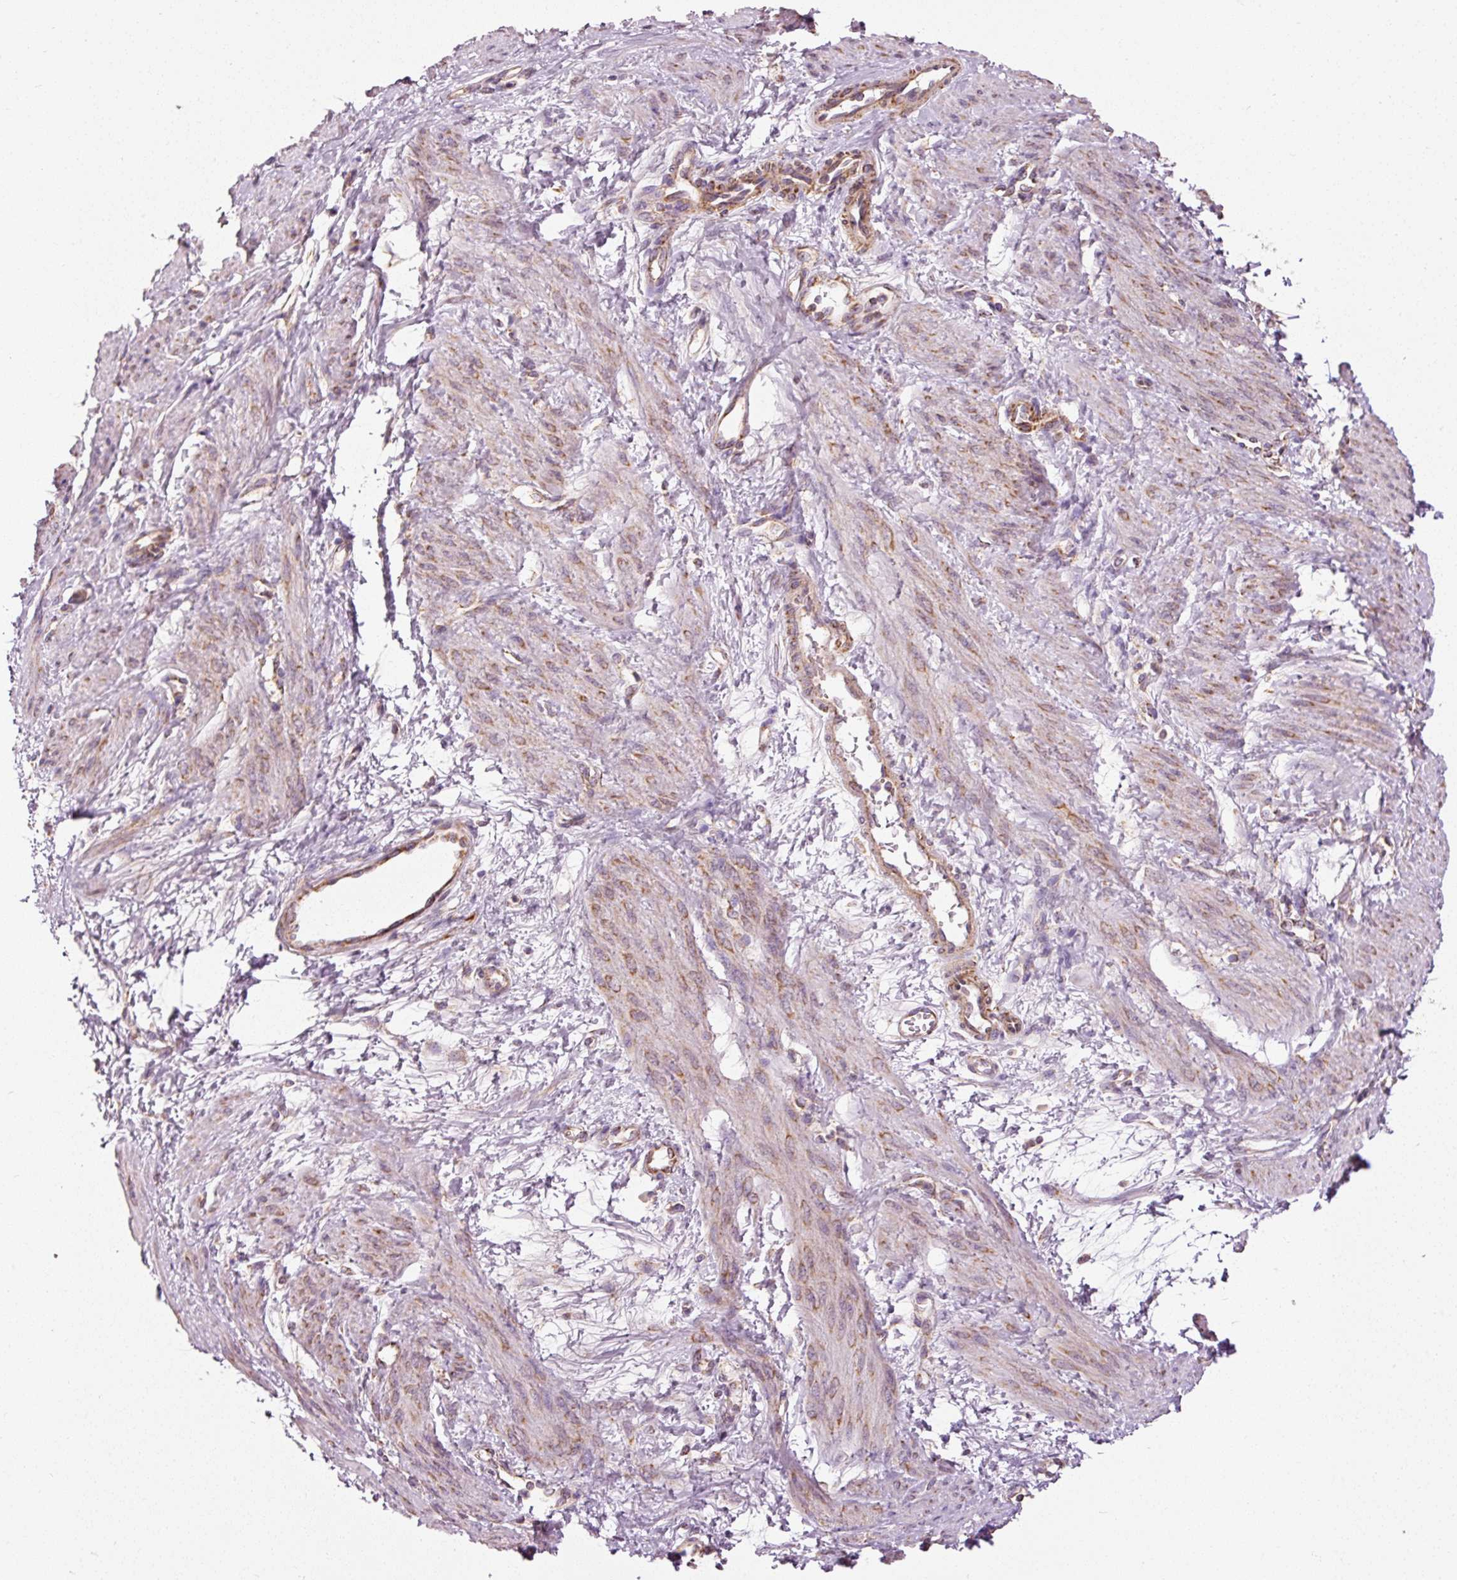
{"staining": {"intensity": "weak", "quantity": "25%-75%", "location": "cytoplasmic/membranous"}, "tissue": "smooth muscle", "cell_type": "Smooth muscle cells", "image_type": "normal", "snomed": [{"axis": "morphology", "description": "Normal tissue, NOS"}, {"axis": "topography", "description": "Smooth muscle"}, {"axis": "topography", "description": "Uterus"}], "caption": "Smooth muscle cells display low levels of weak cytoplasmic/membranous staining in approximately 25%-75% of cells in benign human smooth muscle. Using DAB (3,3'-diaminobenzidine) (brown) and hematoxylin (blue) stains, captured at high magnification using brightfield microscopy.", "gene": "NDUFB4", "patient": {"sex": "female", "age": 39}}